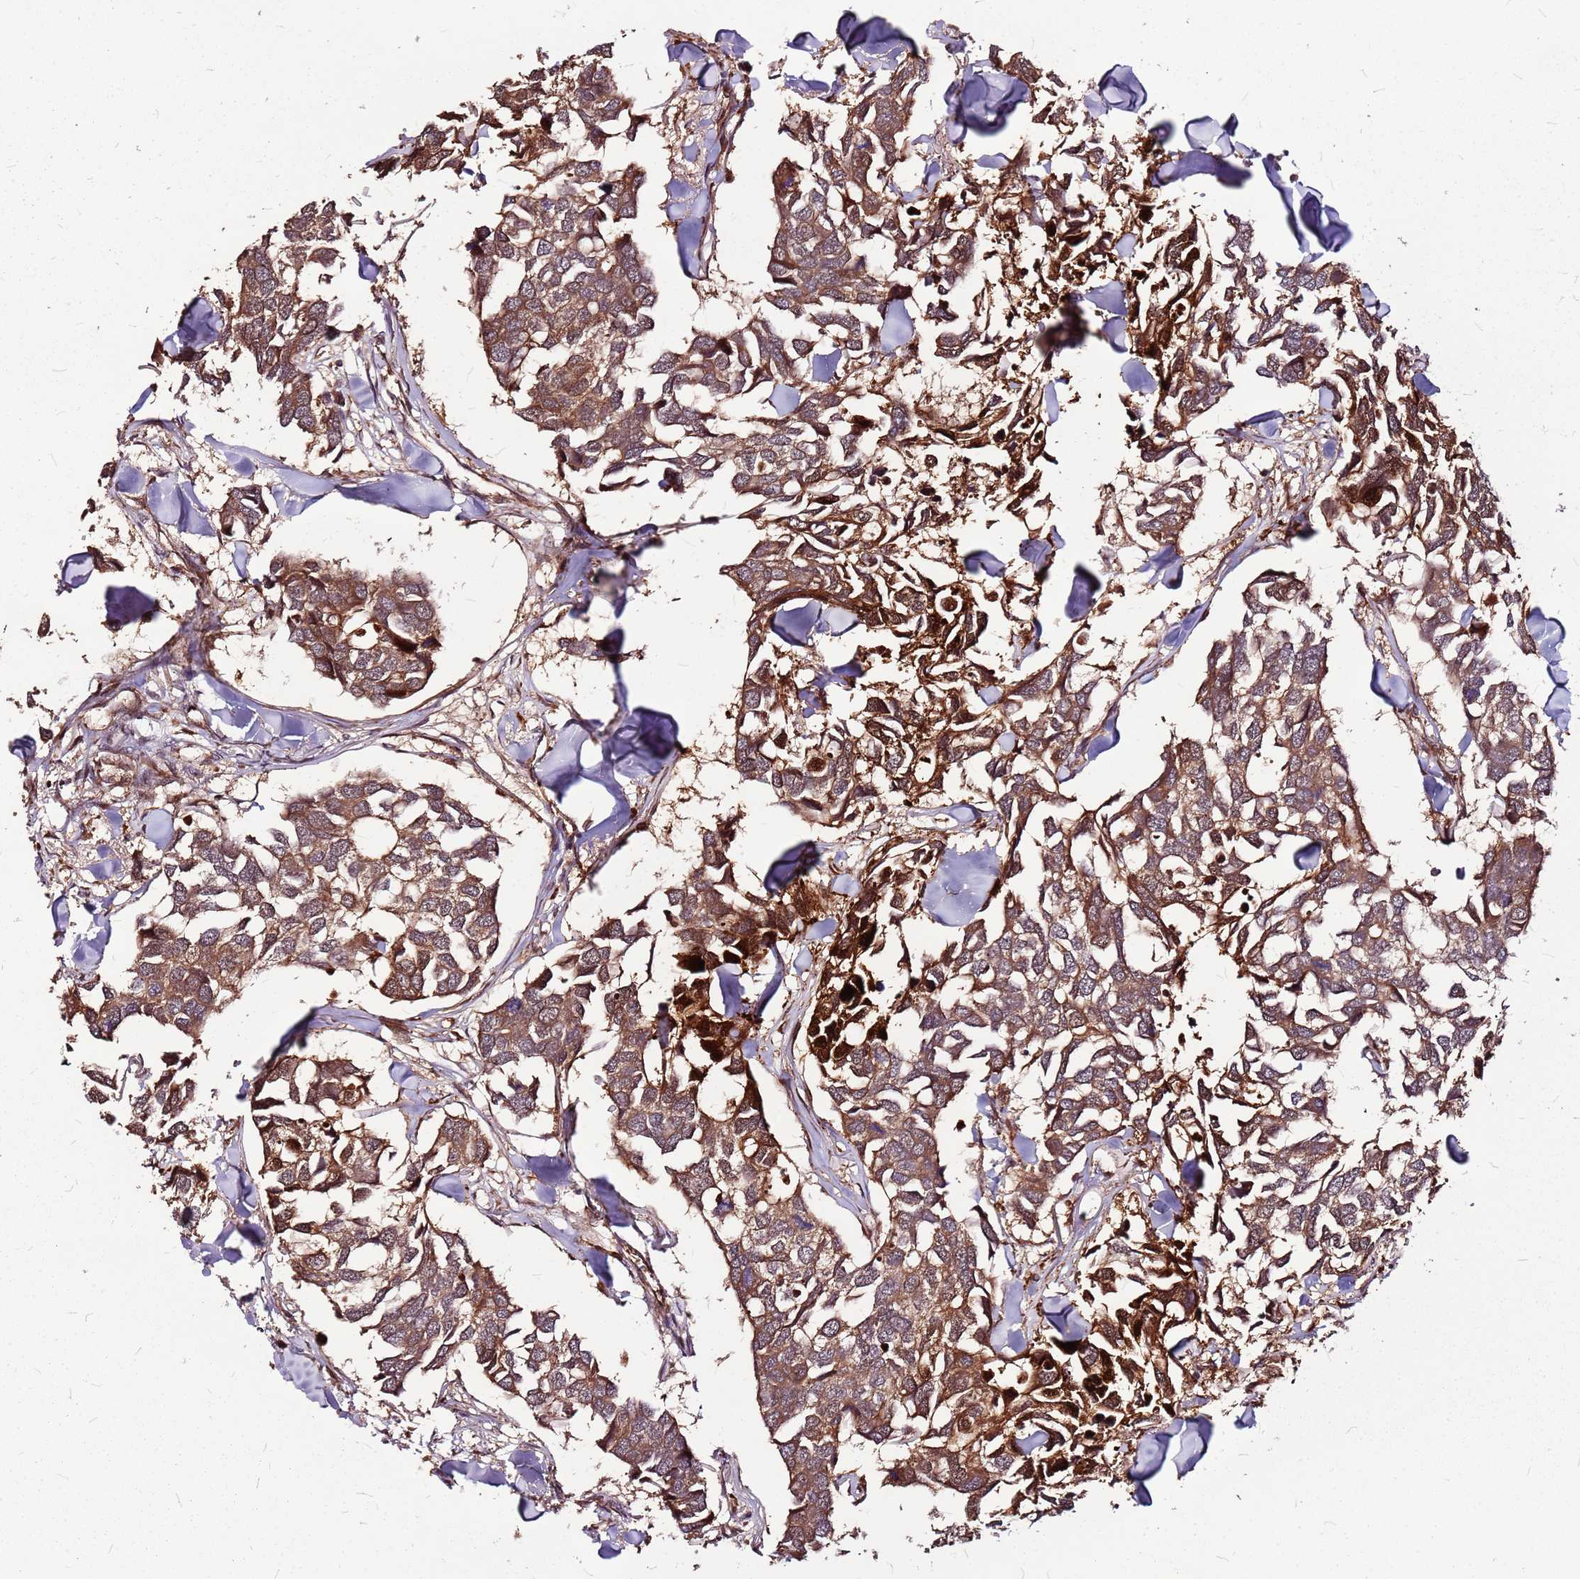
{"staining": {"intensity": "moderate", "quantity": ">75%", "location": "cytoplasmic/membranous"}, "tissue": "breast cancer", "cell_type": "Tumor cells", "image_type": "cancer", "snomed": [{"axis": "morphology", "description": "Duct carcinoma"}, {"axis": "topography", "description": "Breast"}], "caption": "Tumor cells reveal medium levels of moderate cytoplasmic/membranous expression in approximately >75% of cells in breast cancer (infiltrating ductal carcinoma).", "gene": "LYPLAL1", "patient": {"sex": "female", "age": 83}}